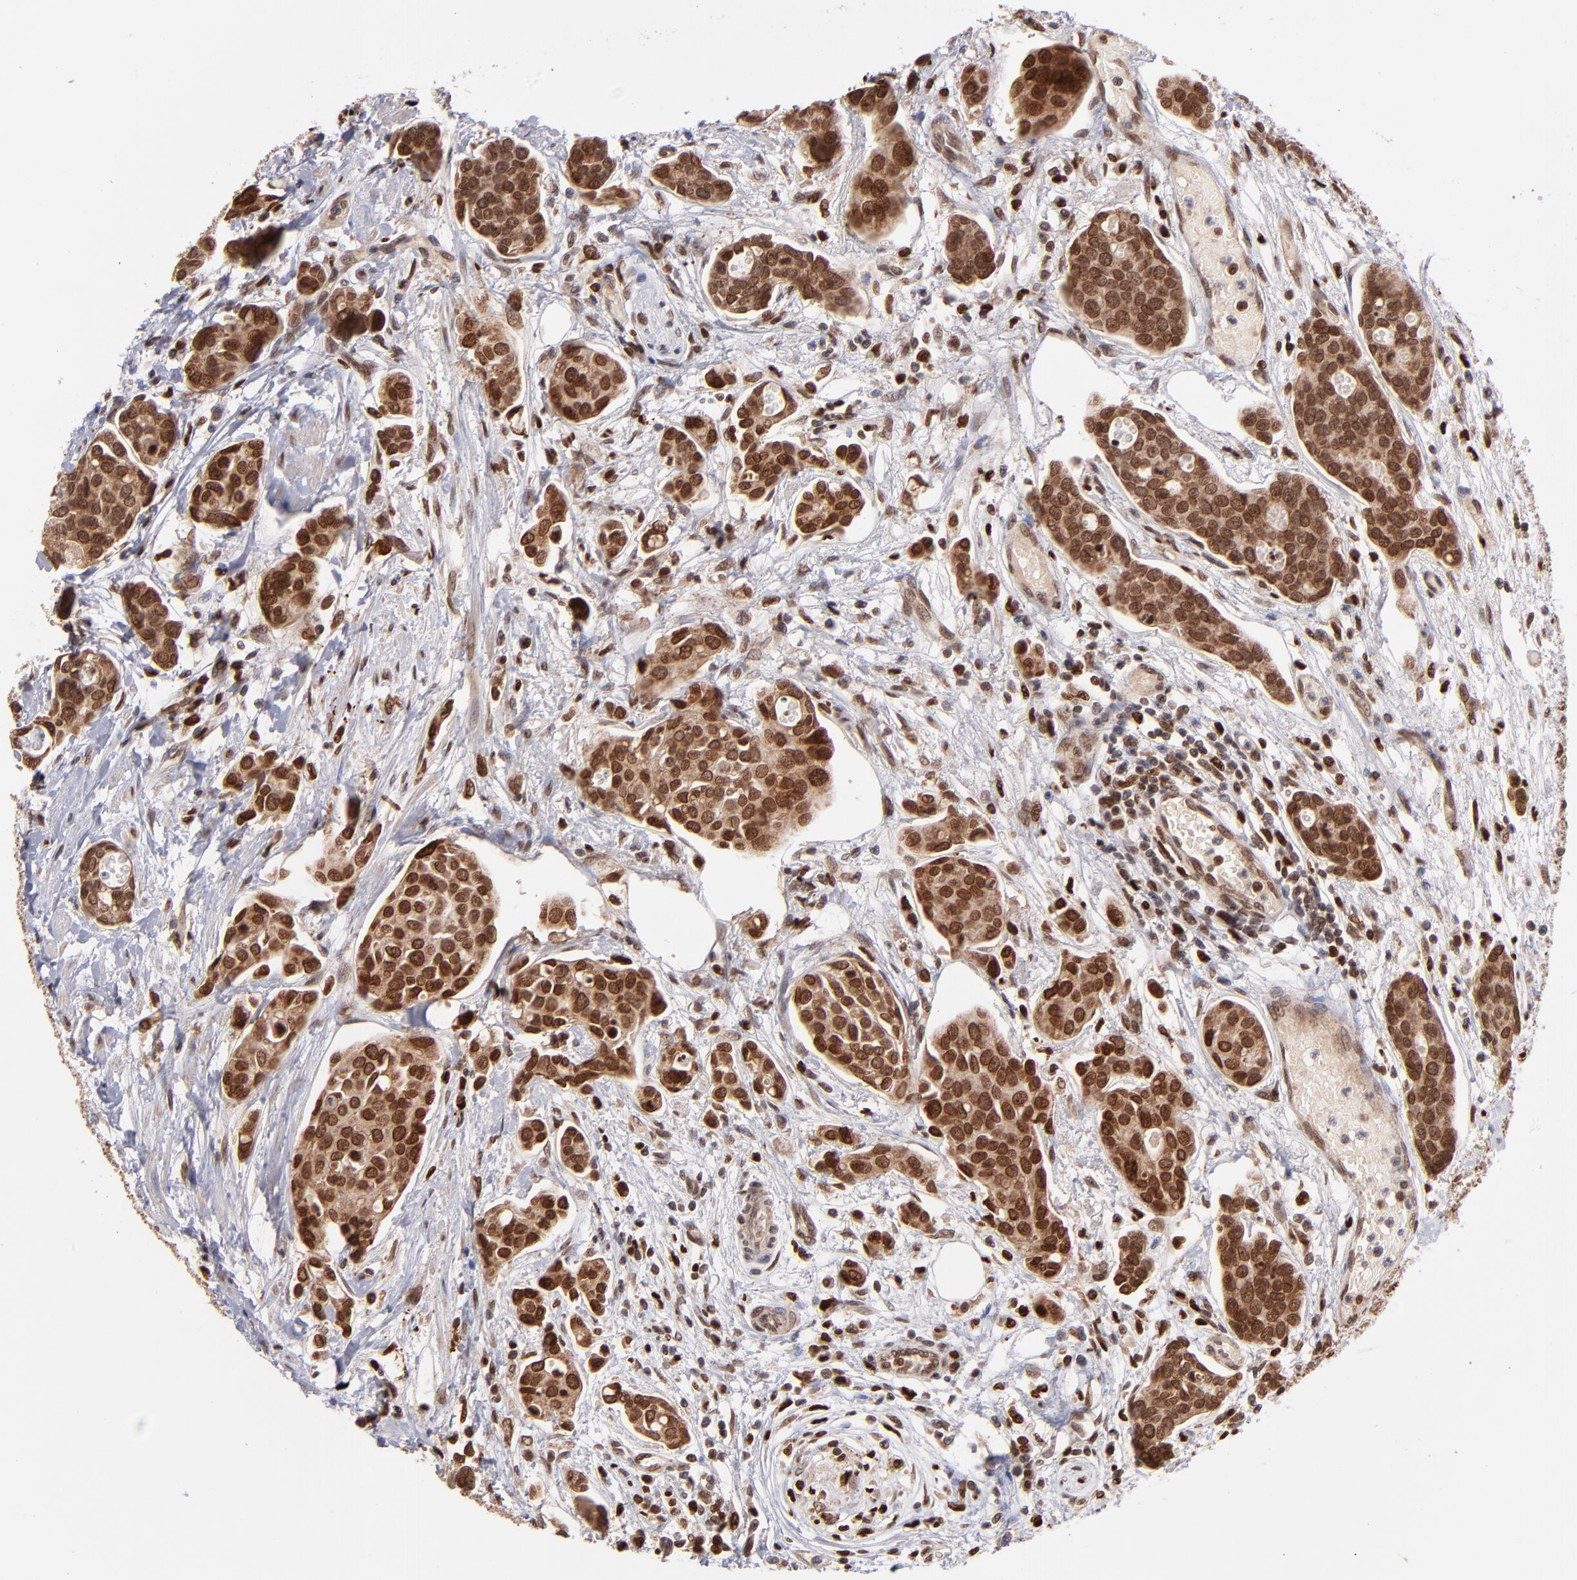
{"staining": {"intensity": "strong", "quantity": ">75%", "location": "cytoplasmic/membranous,nuclear"}, "tissue": "urothelial cancer", "cell_type": "Tumor cells", "image_type": "cancer", "snomed": [{"axis": "morphology", "description": "Urothelial carcinoma, High grade"}, {"axis": "topography", "description": "Urinary bladder"}], "caption": "Immunohistochemistry (IHC) staining of urothelial carcinoma (high-grade), which demonstrates high levels of strong cytoplasmic/membranous and nuclear expression in approximately >75% of tumor cells indicating strong cytoplasmic/membranous and nuclear protein positivity. The staining was performed using DAB (brown) for protein detection and nuclei were counterstained in hematoxylin (blue).", "gene": "TOP1MT", "patient": {"sex": "male", "age": 78}}